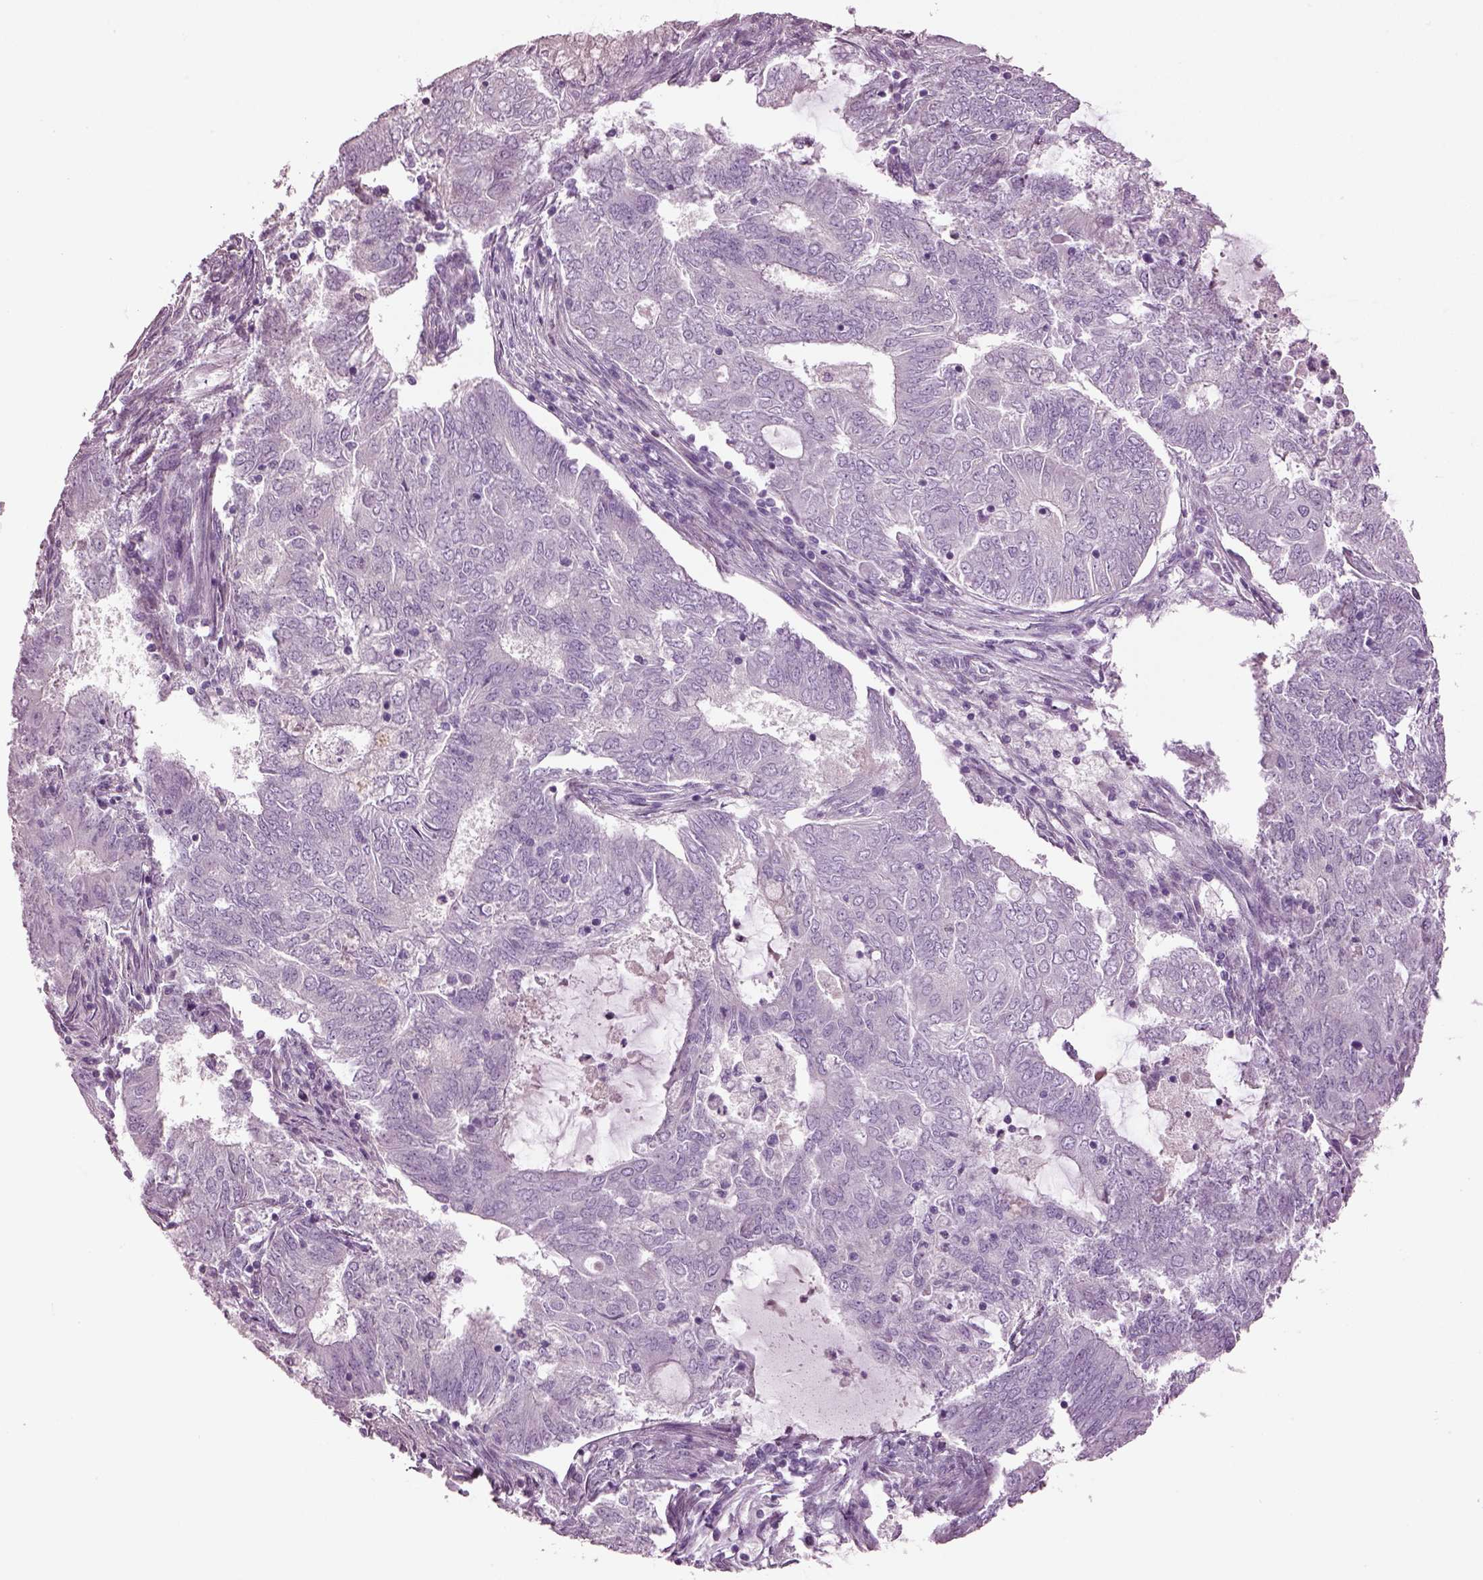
{"staining": {"intensity": "negative", "quantity": "none", "location": "none"}, "tissue": "endometrial cancer", "cell_type": "Tumor cells", "image_type": "cancer", "snomed": [{"axis": "morphology", "description": "Adenocarcinoma, NOS"}, {"axis": "topography", "description": "Endometrium"}], "caption": "DAB immunohistochemical staining of endometrial adenocarcinoma displays no significant staining in tumor cells.", "gene": "GUCA1A", "patient": {"sex": "female", "age": 62}}